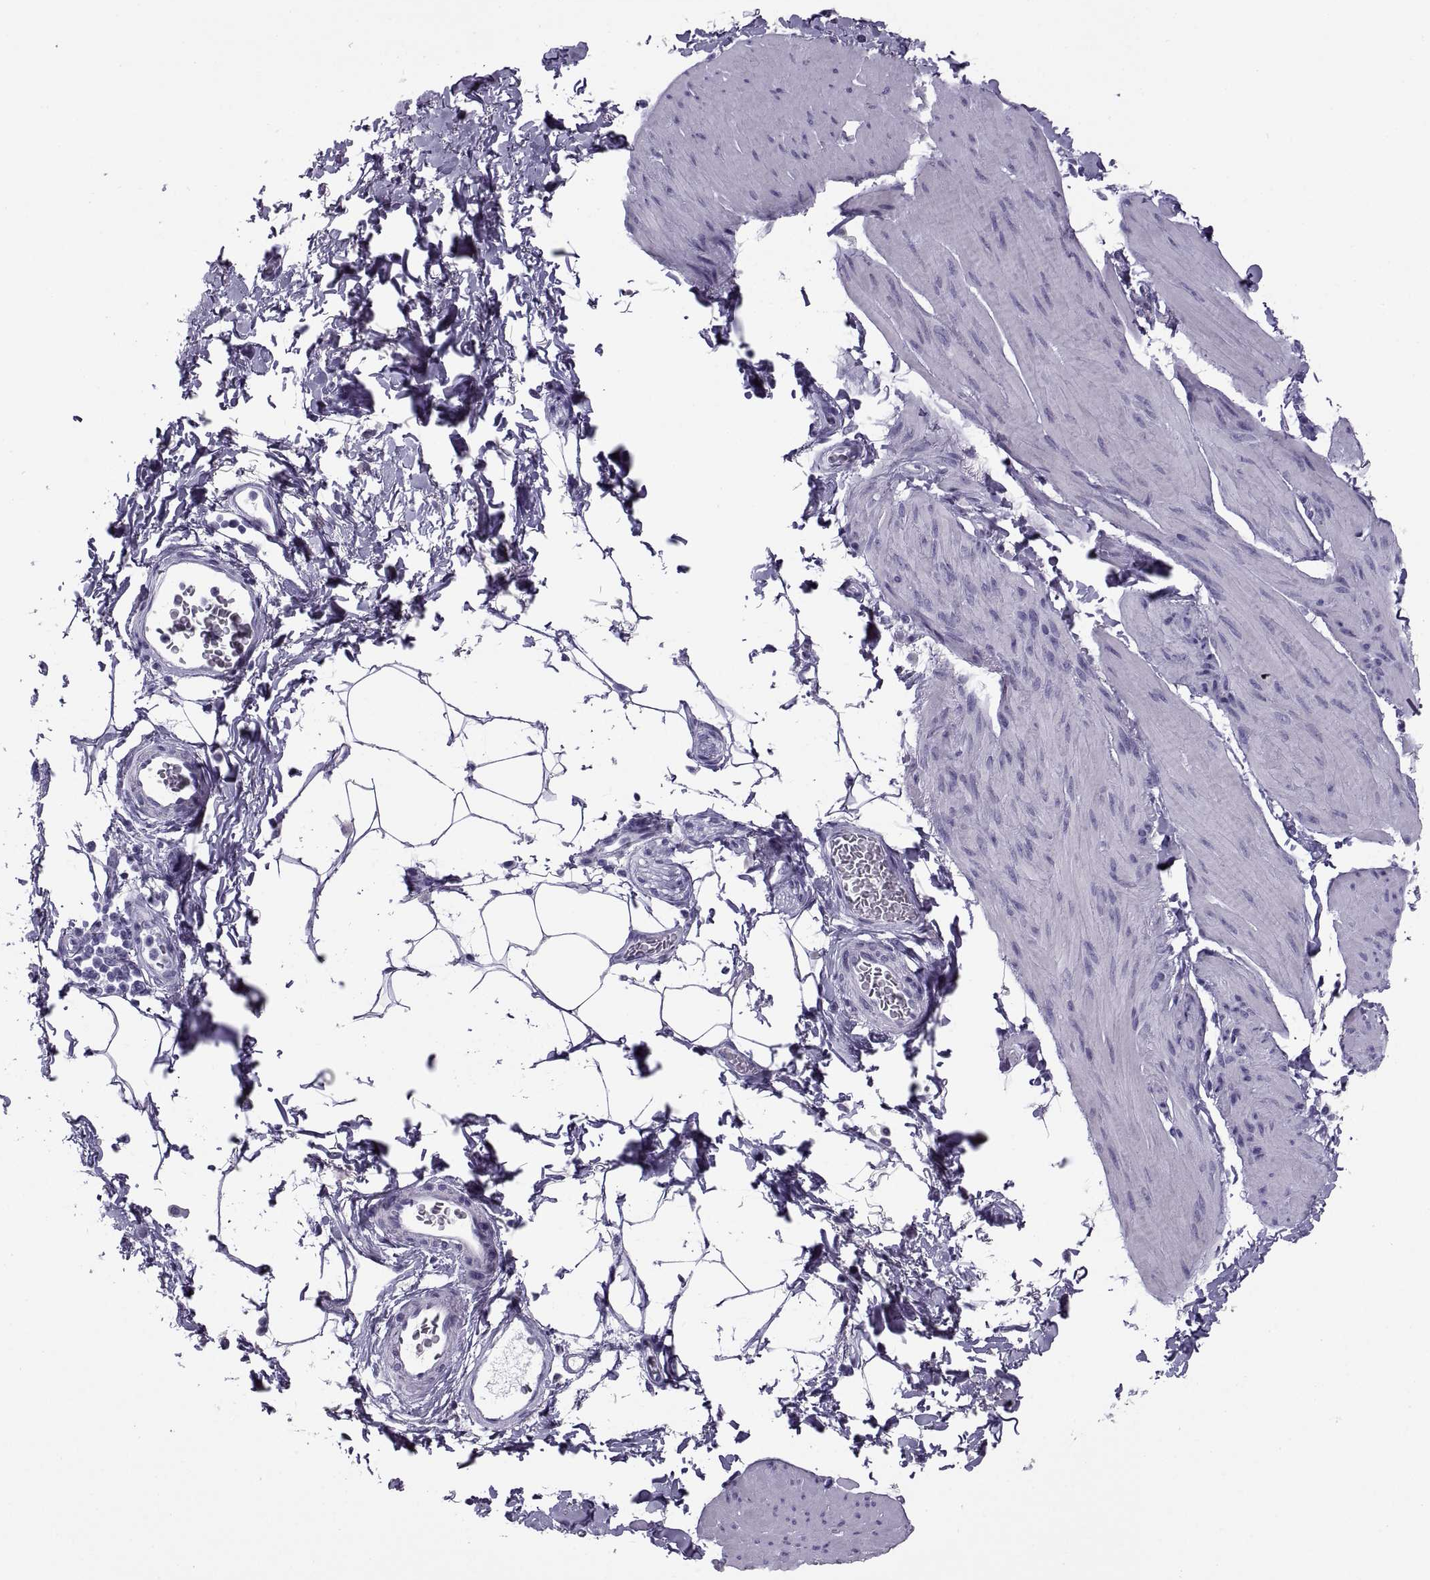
{"staining": {"intensity": "negative", "quantity": "none", "location": "none"}, "tissue": "smooth muscle", "cell_type": "Smooth muscle cells", "image_type": "normal", "snomed": [{"axis": "morphology", "description": "Normal tissue, NOS"}, {"axis": "topography", "description": "Adipose tissue"}, {"axis": "topography", "description": "Smooth muscle"}, {"axis": "topography", "description": "Peripheral nerve tissue"}], "caption": "IHC micrograph of unremarkable smooth muscle stained for a protein (brown), which reveals no expression in smooth muscle cells. Brightfield microscopy of IHC stained with DAB (3,3'-diaminobenzidine) (brown) and hematoxylin (blue), captured at high magnification.", "gene": "RLBP1", "patient": {"sex": "male", "age": 83}}